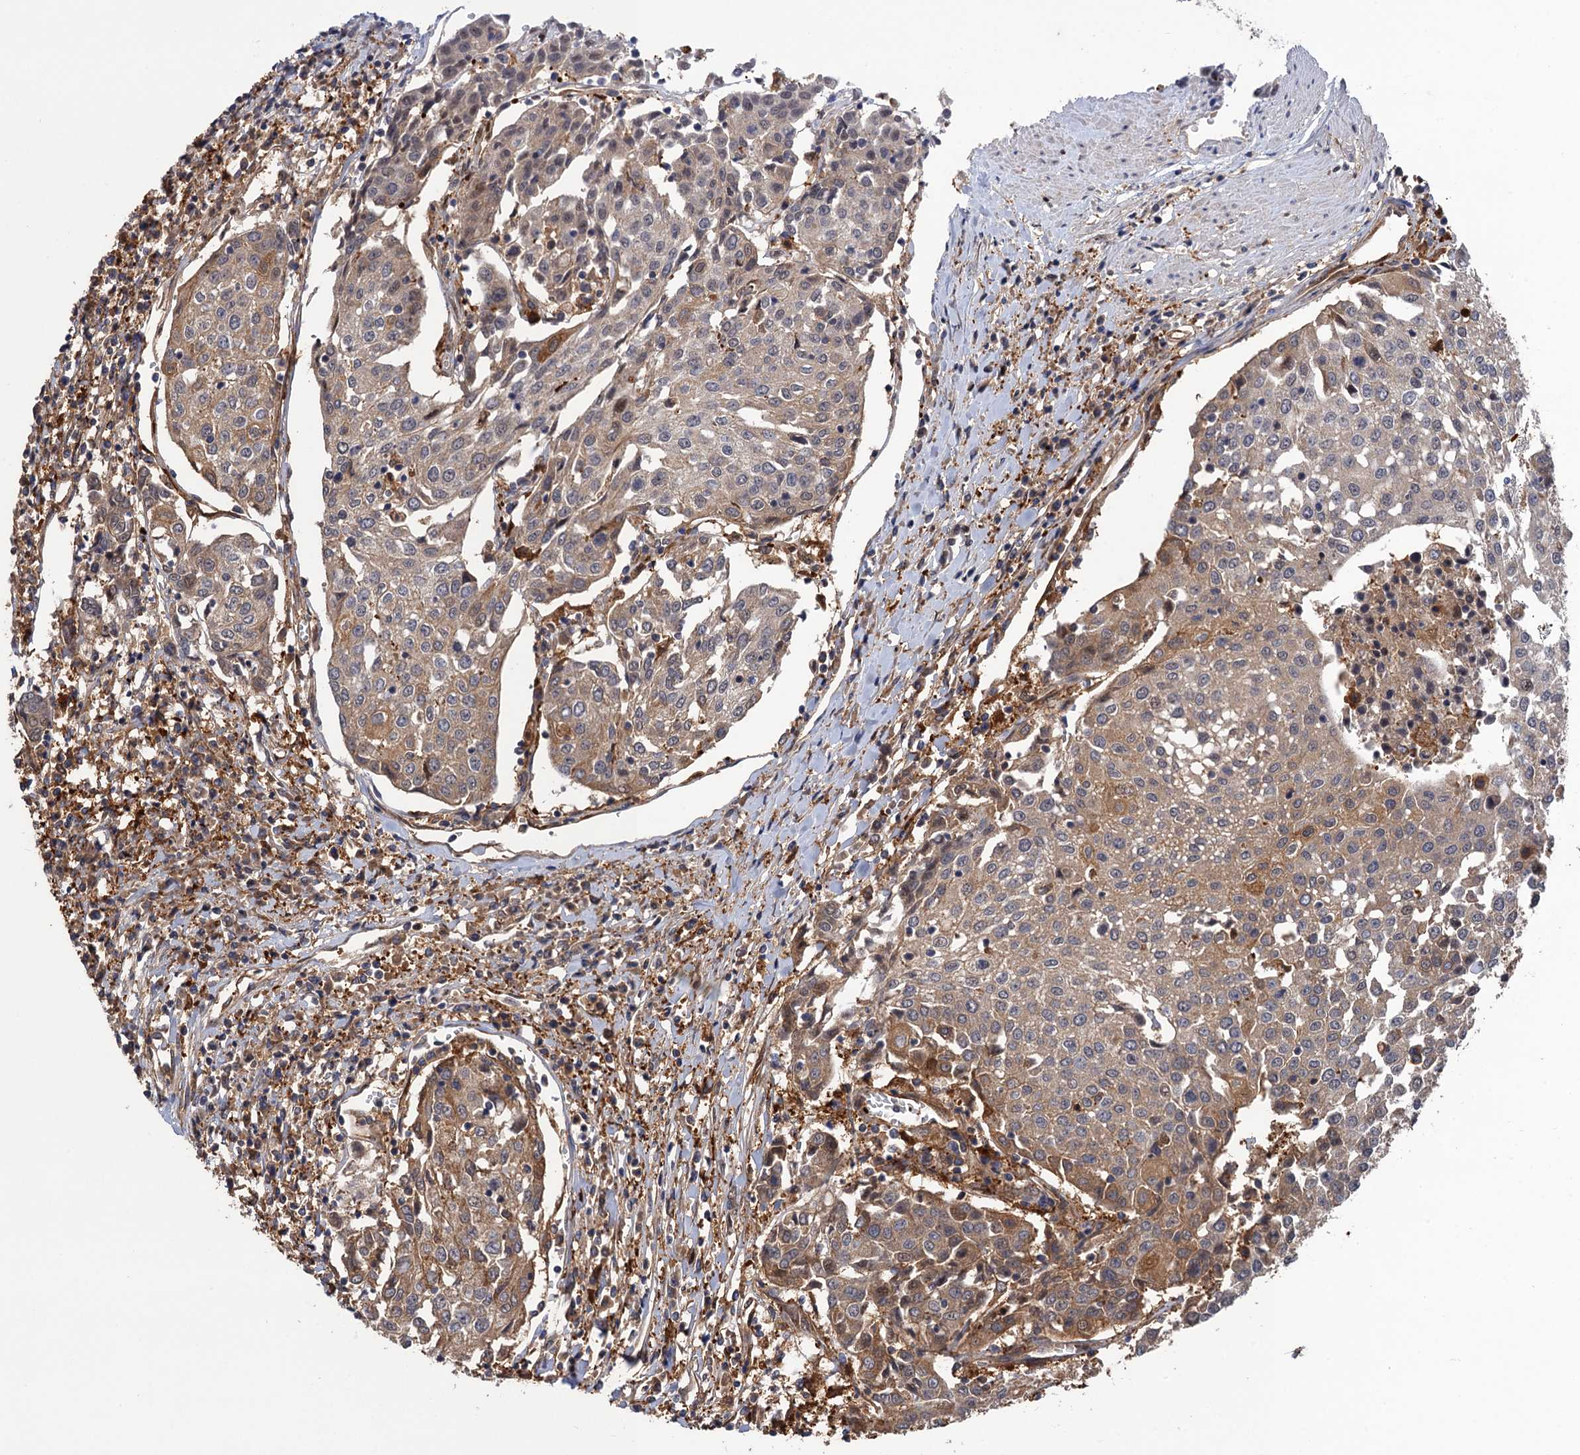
{"staining": {"intensity": "moderate", "quantity": "25%-75%", "location": "cytoplasmic/membranous,nuclear"}, "tissue": "urothelial cancer", "cell_type": "Tumor cells", "image_type": "cancer", "snomed": [{"axis": "morphology", "description": "Urothelial carcinoma, High grade"}, {"axis": "topography", "description": "Urinary bladder"}], "caption": "A histopathology image of human urothelial cancer stained for a protein shows moderate cytoplasmic/membranous and nuclear brown staining in tumor cells.", "gene": "NEK8", "patient": {"sex": "female", "age": 85}}